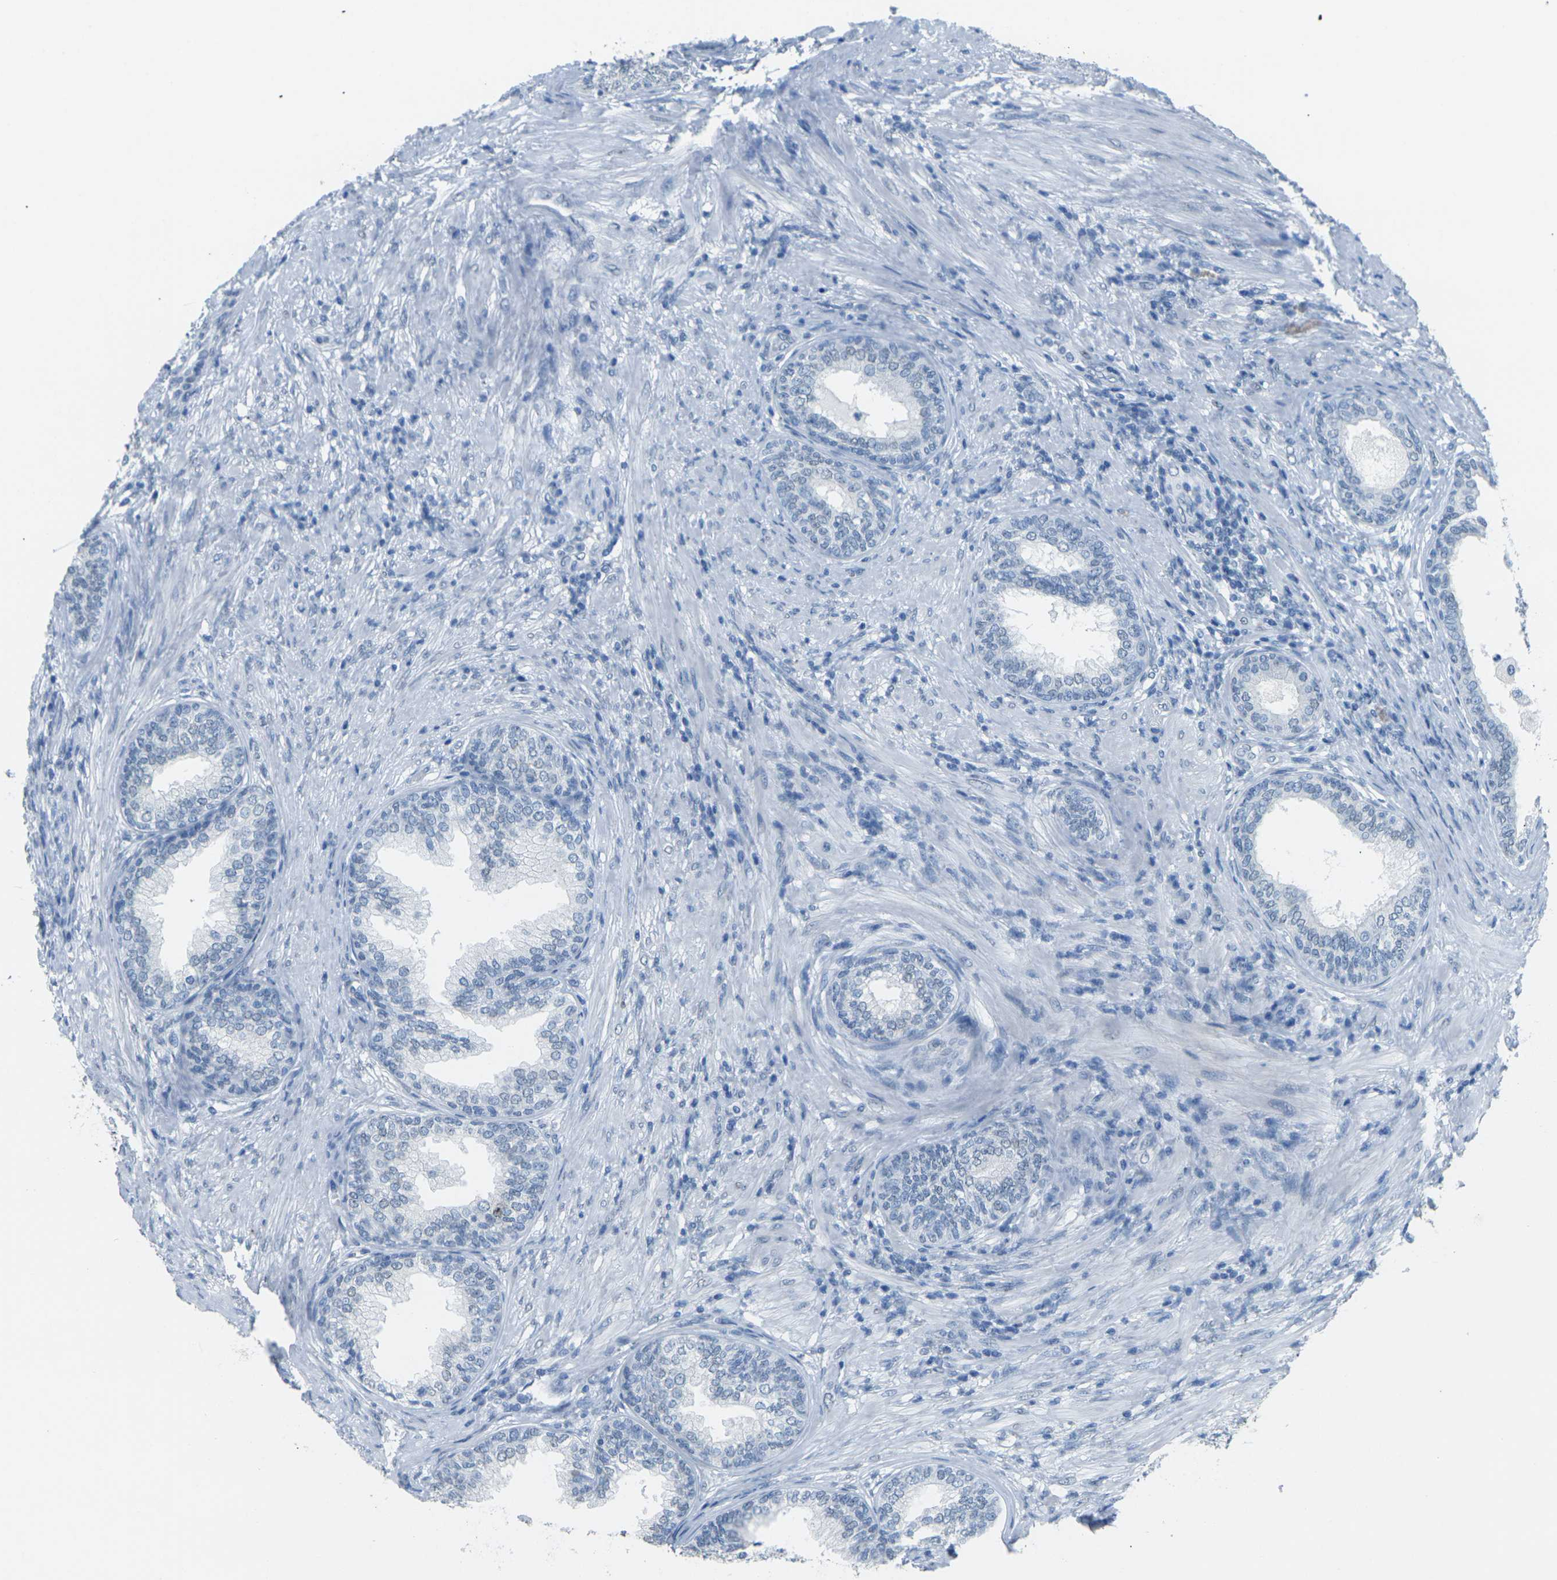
{"staining": {"intensity": "negative", "quantity": "none", "location": "none"}, "tissue": "prostate", "cell_type": "Glandular cells", "image_type": "normal", "snomed": [{"axis": "morphology", "description": "Normal tissue, NOS"}, {"axis": "topography", "description": "Prostate"}], "caption": "This is an IHC micrograph of normal human prostate. There is no staining in glandular cells.", "gene": "CTAG1A", "patient": {"sex": "male", "age": 76}}